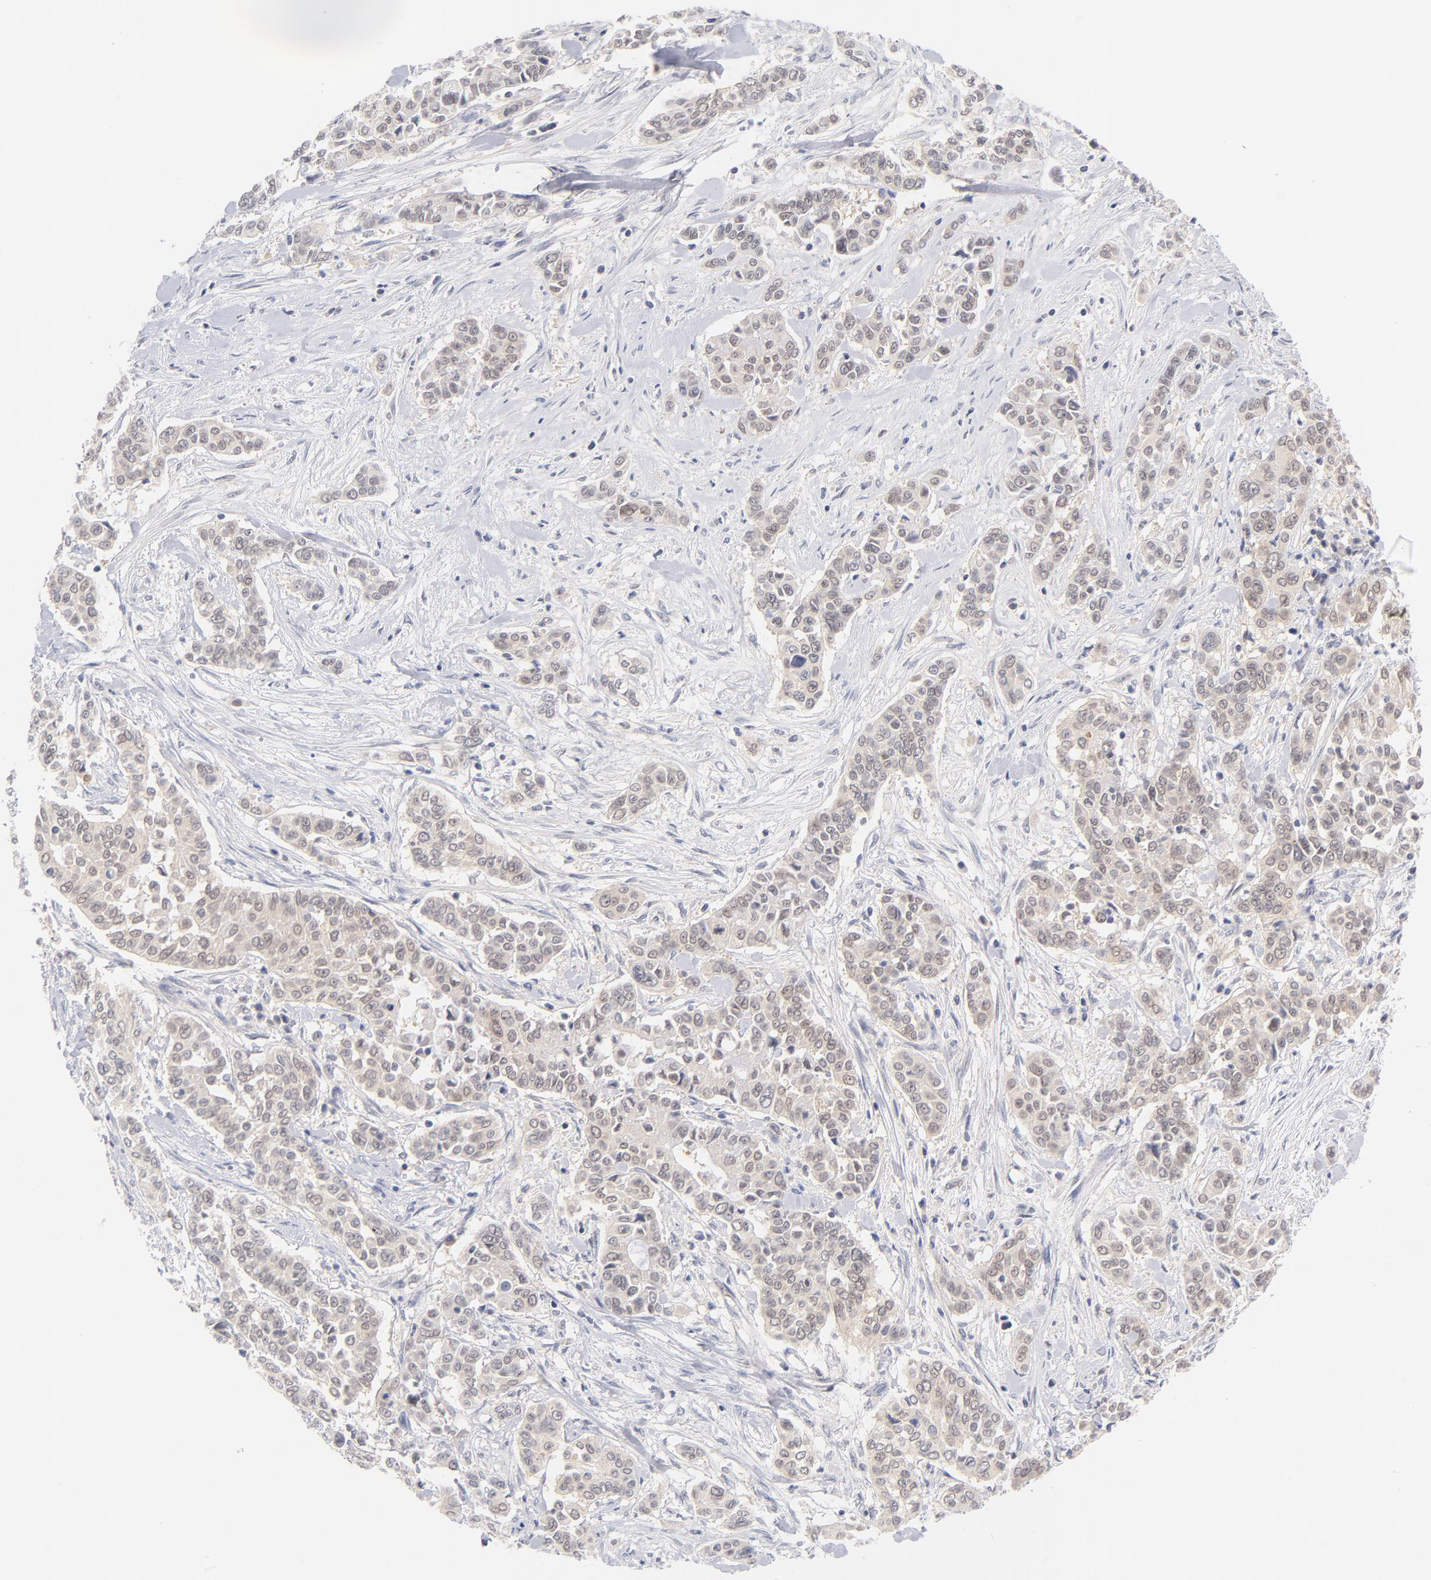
{"staining": {"intensity": "weak", "quantity": "25%-75%", "location": "cytoplasmic/membranous,nuclear"}, "tissue": "pancreatic cancer", "cell_type": "Tumor cells", "image_type": "cancer", "snomed": [{"axis": "morphology", "description": "Adenocarcinoma, NOS"}, {"axis": "topography", "description": "Pancreas"}], "caption": "A brown stain highlights weak cytoplasmic/membranous and nuclear staining of a protein in human adenocarcinoma (pancreatic) tumor cells. The staining was performed using DAB (3,3'-diaminobenzidine) to visualize the protein expression in brown, while the nuclei were stained in blue with hematoxylin (Magnification: 20x).", "gene": "CASP6", "patient": {"sex": "female", "age": 52}}